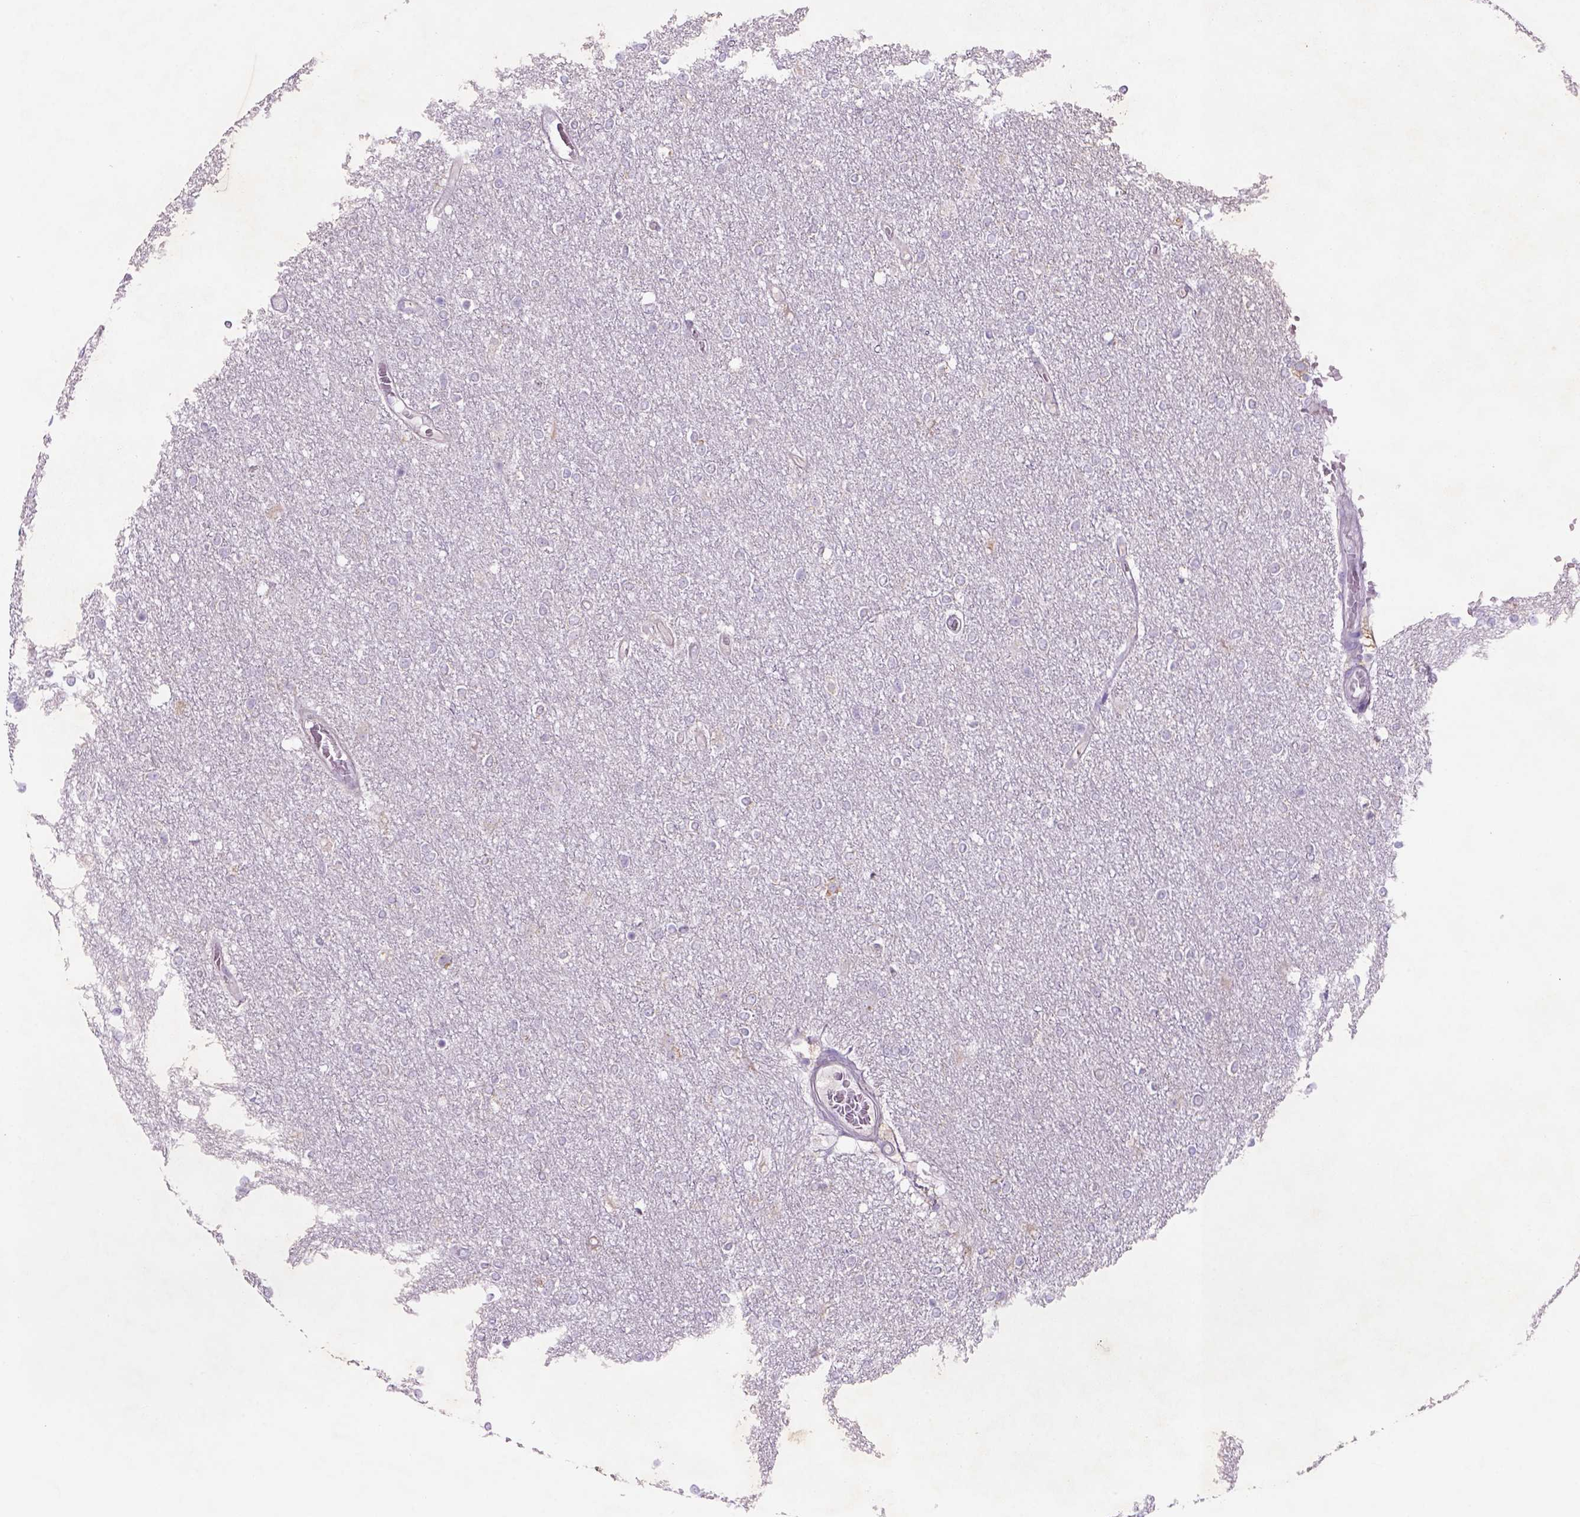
{"staining": {"intensity": "negative", "quantity": "none", "location": "none"}, "tissue": "glioma", "cell_type": "Tumor cells", "image_type": "cancer", "snomed": [{"axis": "morphology", "description": "Glioma, malignant, High grade"}, {"axis": "topography", "description": "Brain"}], "caption": "Immunohistochemical staining of malignant glioma (high-grade) shows no significant staining in tumor cells.", "gene": "NAALAD2", "patient": {"sex": "female", "age": 61}}